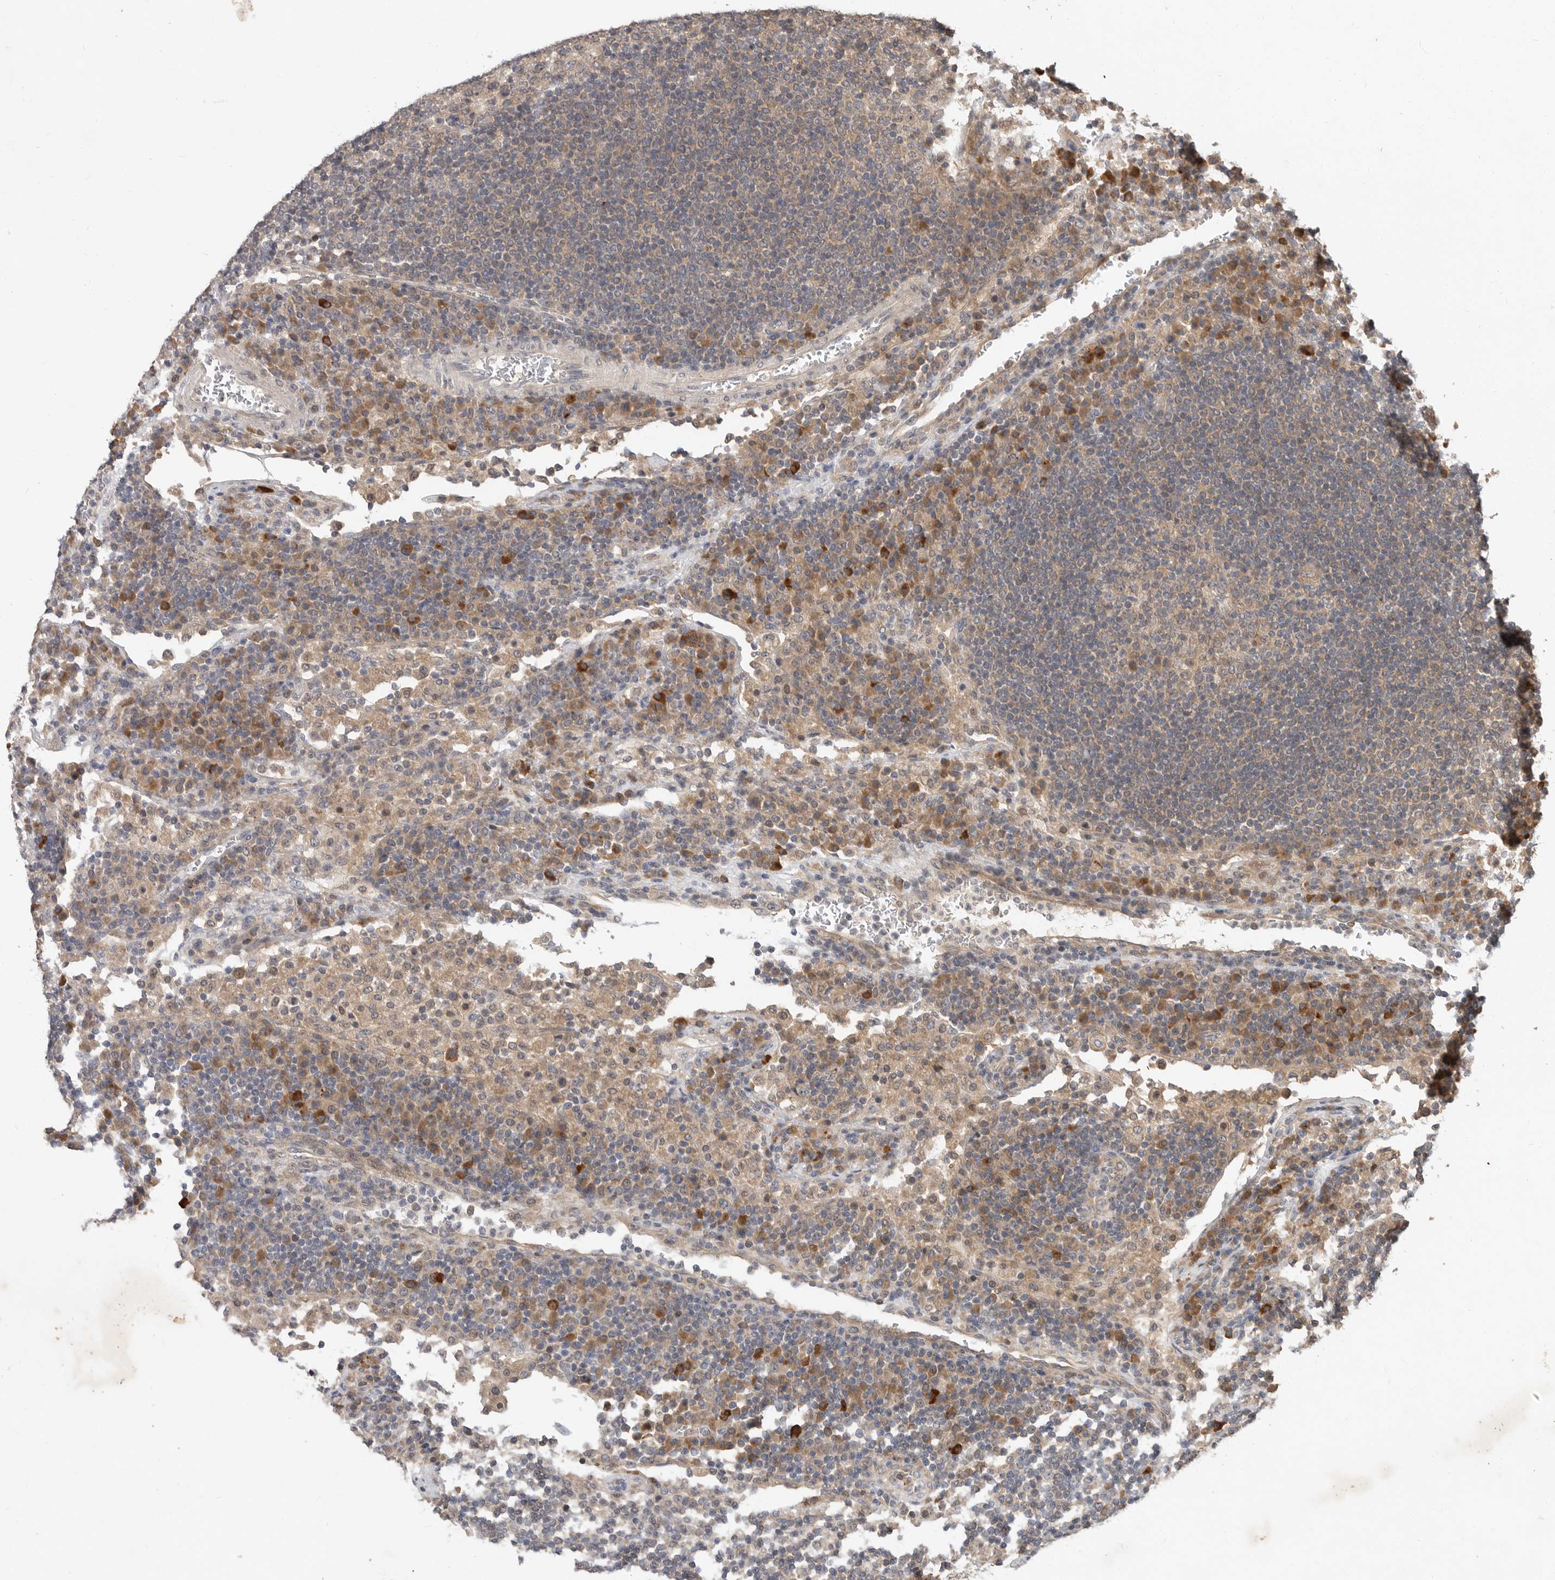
{"staining": {"intensity": "weak", "quantity": ">75%", "location": "cytoplasmic/membranous"}, "tissue": "lymph node", "cell_type": "Germinal center cells", "image_type": "normal", "snomed": [{"axis": "morphology", "description": "Normal tissue, NOS"}, {"axis": "topography", "description": "Lymph node"}], "caption": "A high-resolution histopathology image shows immunohistochemistry (IHC) staining of benign lymph node, which demonstrates weak cytoplasmic/membranous staining in about >75% of germinal center cells. The protein of interest is stained brown, and the nuclei are stained in blue (DAB (3,3'-diaminobenzidine) IHC with brightfield microscopy, high magnification).", "gene": "OSBPL9", "patient": {"sex": "female", "age": 53}}